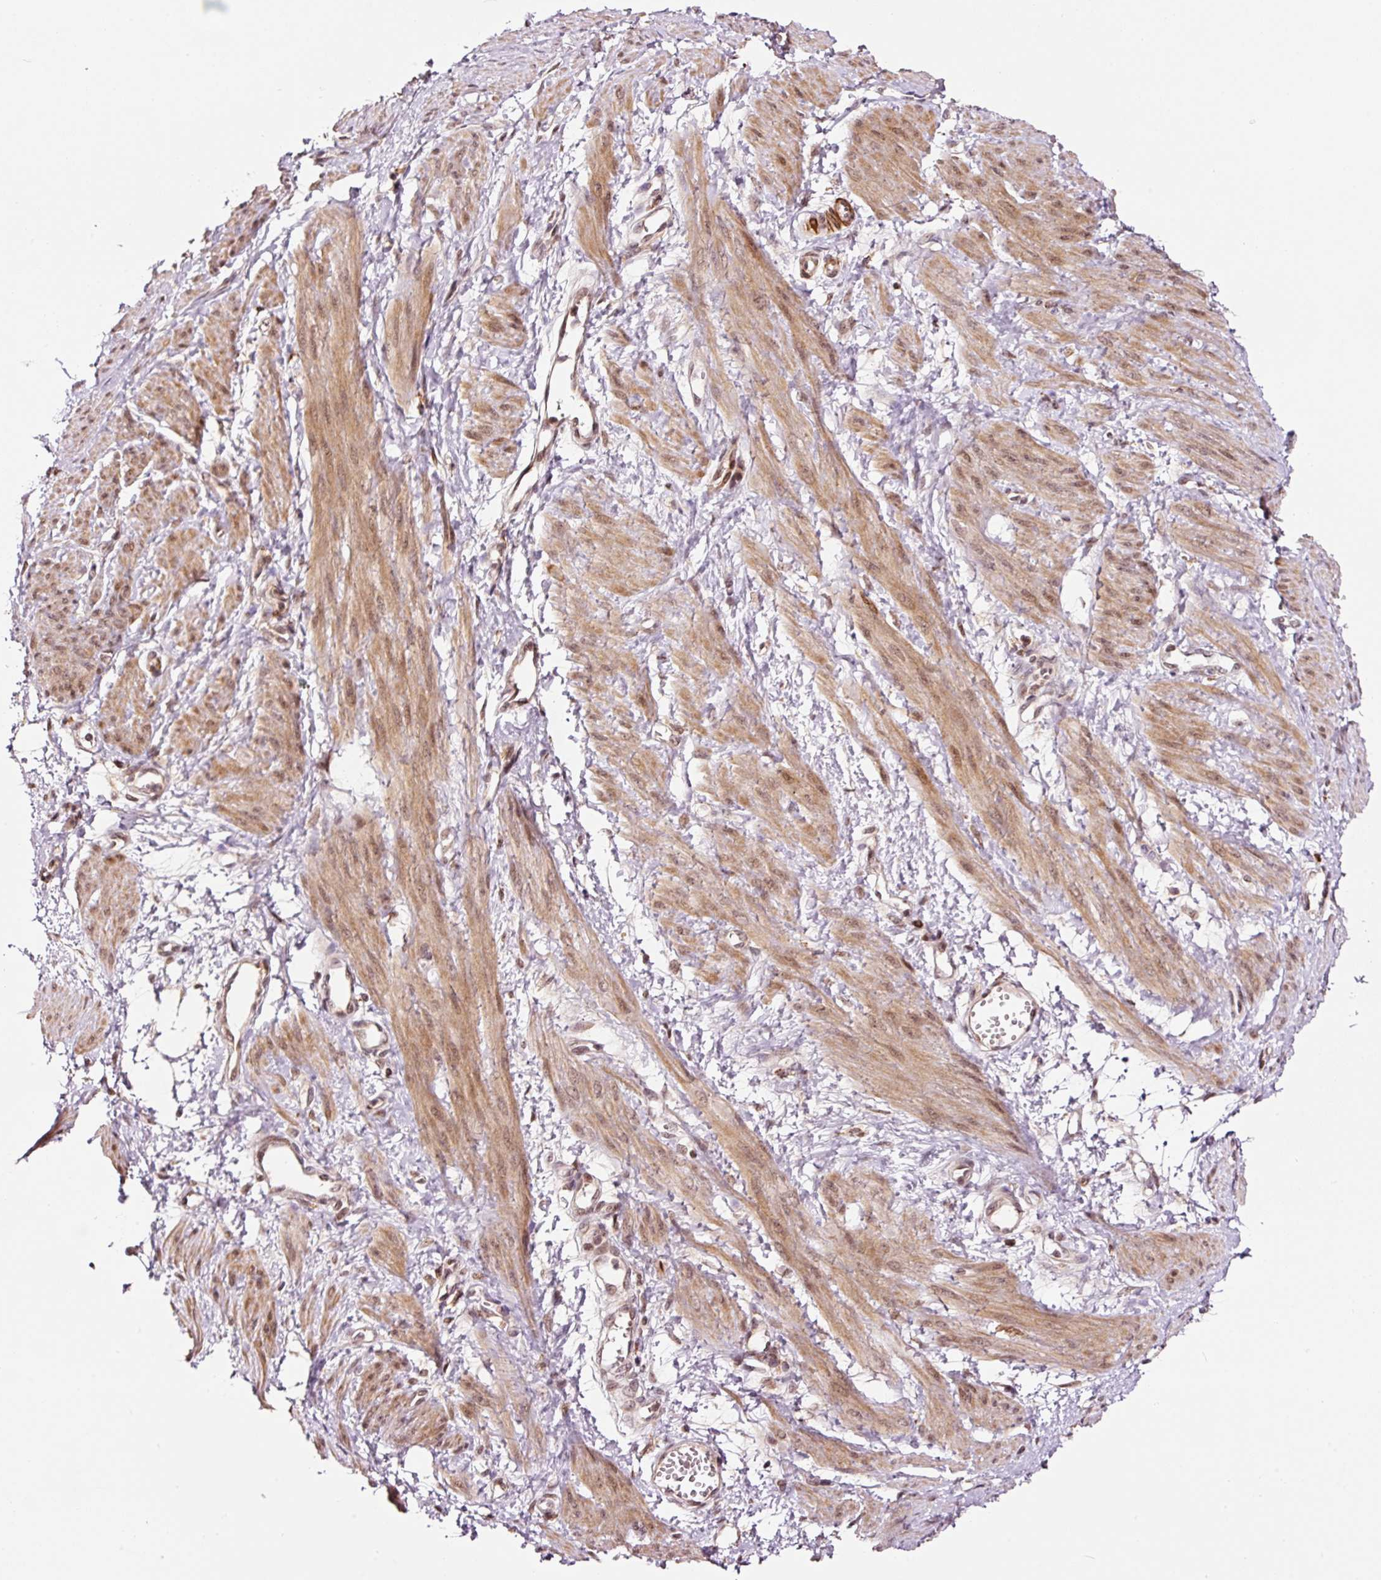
{"staining": {"intensity": "moderate", "quantity": "25%-75%", "location": "cytoplasmic/membranous,nuclear"}, "tissue": "smooth muscle", "cell_type": "Smooth muscle cells", "image_type": "normal", "snomed": [{"axis": "morphology", "description": "Normal tissue, NOS"}, {"axis": "topography", "description": "Smooth muscle"}, {"axis": "topography", "description": "Uterus"}], "caption": "Immunohistochemistry micrograph of unremarkable smooth muscle: smooth muscle stained using immunohistochemistry shows medium levels of moderate protein expression localized specifically in the cytoplasmic/membranous,nuclear of smooth muscle cells, appearing as a cytoplasmic/membranous,nuclear brown color.", "gene": "RFC4", "patient": {"sex": "female", "age": 39}}